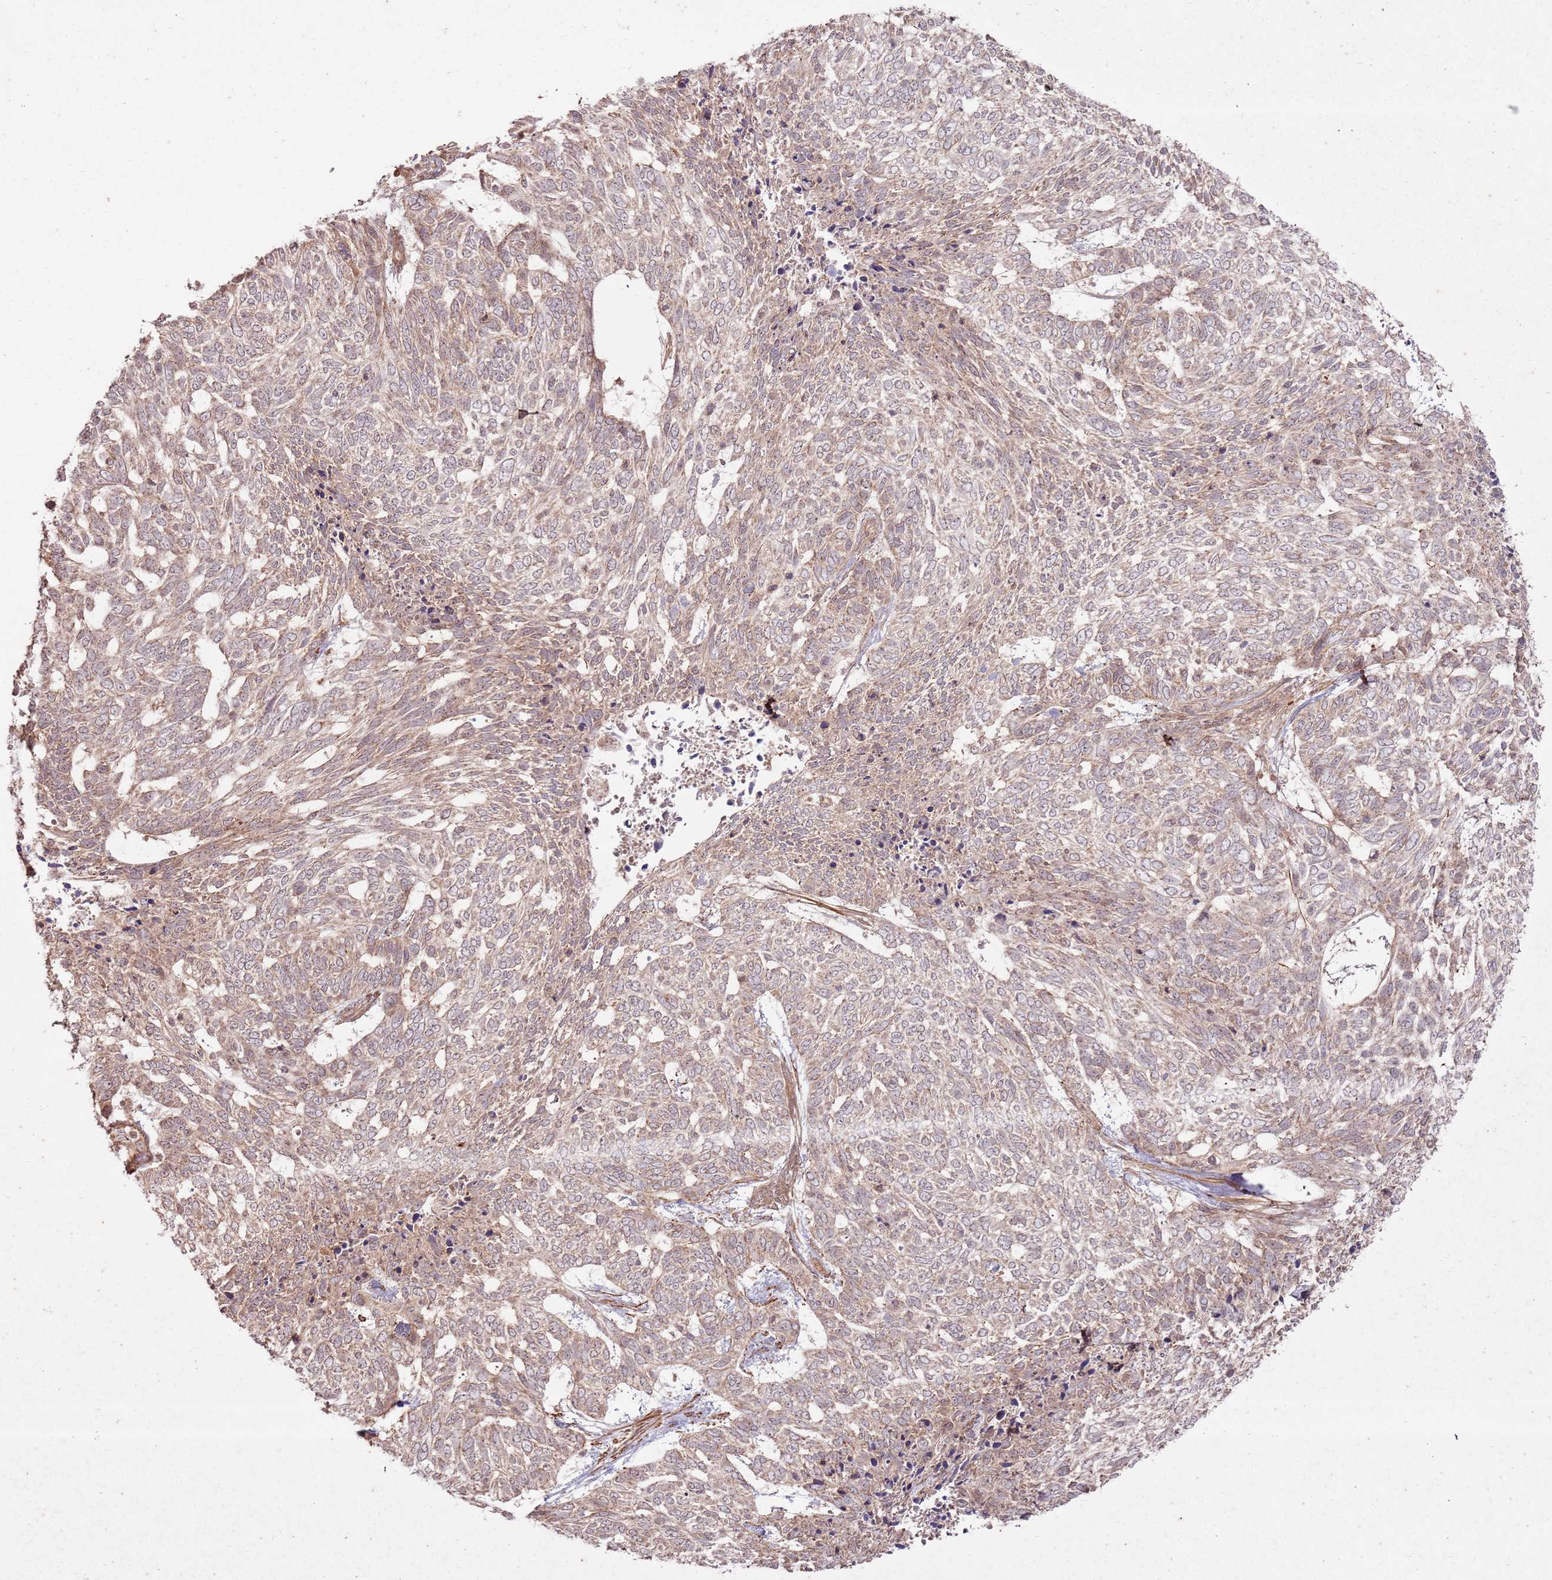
{"staining": {"intensity": "weak", "quantity": ">75%", "location": "cytoplasmic/membranous"}, "tissue": "skin cancer", "cell_type": "Tumor cells", "image_type": "cancer", "snomed": [{"axis": "morphology", "description": "Basal cell carcinoma"}, {"axis": "topography", "description": "Skin"}], "caption": "Tumor cells exhibit low levels of weak cytoplasmic/membranous positivity in about >75% of cells in skin cancer. The staining was performed using DAB (3,3'-diaminobenzidine) to visualize the protein expression in brown, while the nuclei were stained in blue with hematoxylin (Magnification: 20x).", "gene": "ZNF623", "patient": {"sex": "female", "age": 65}}